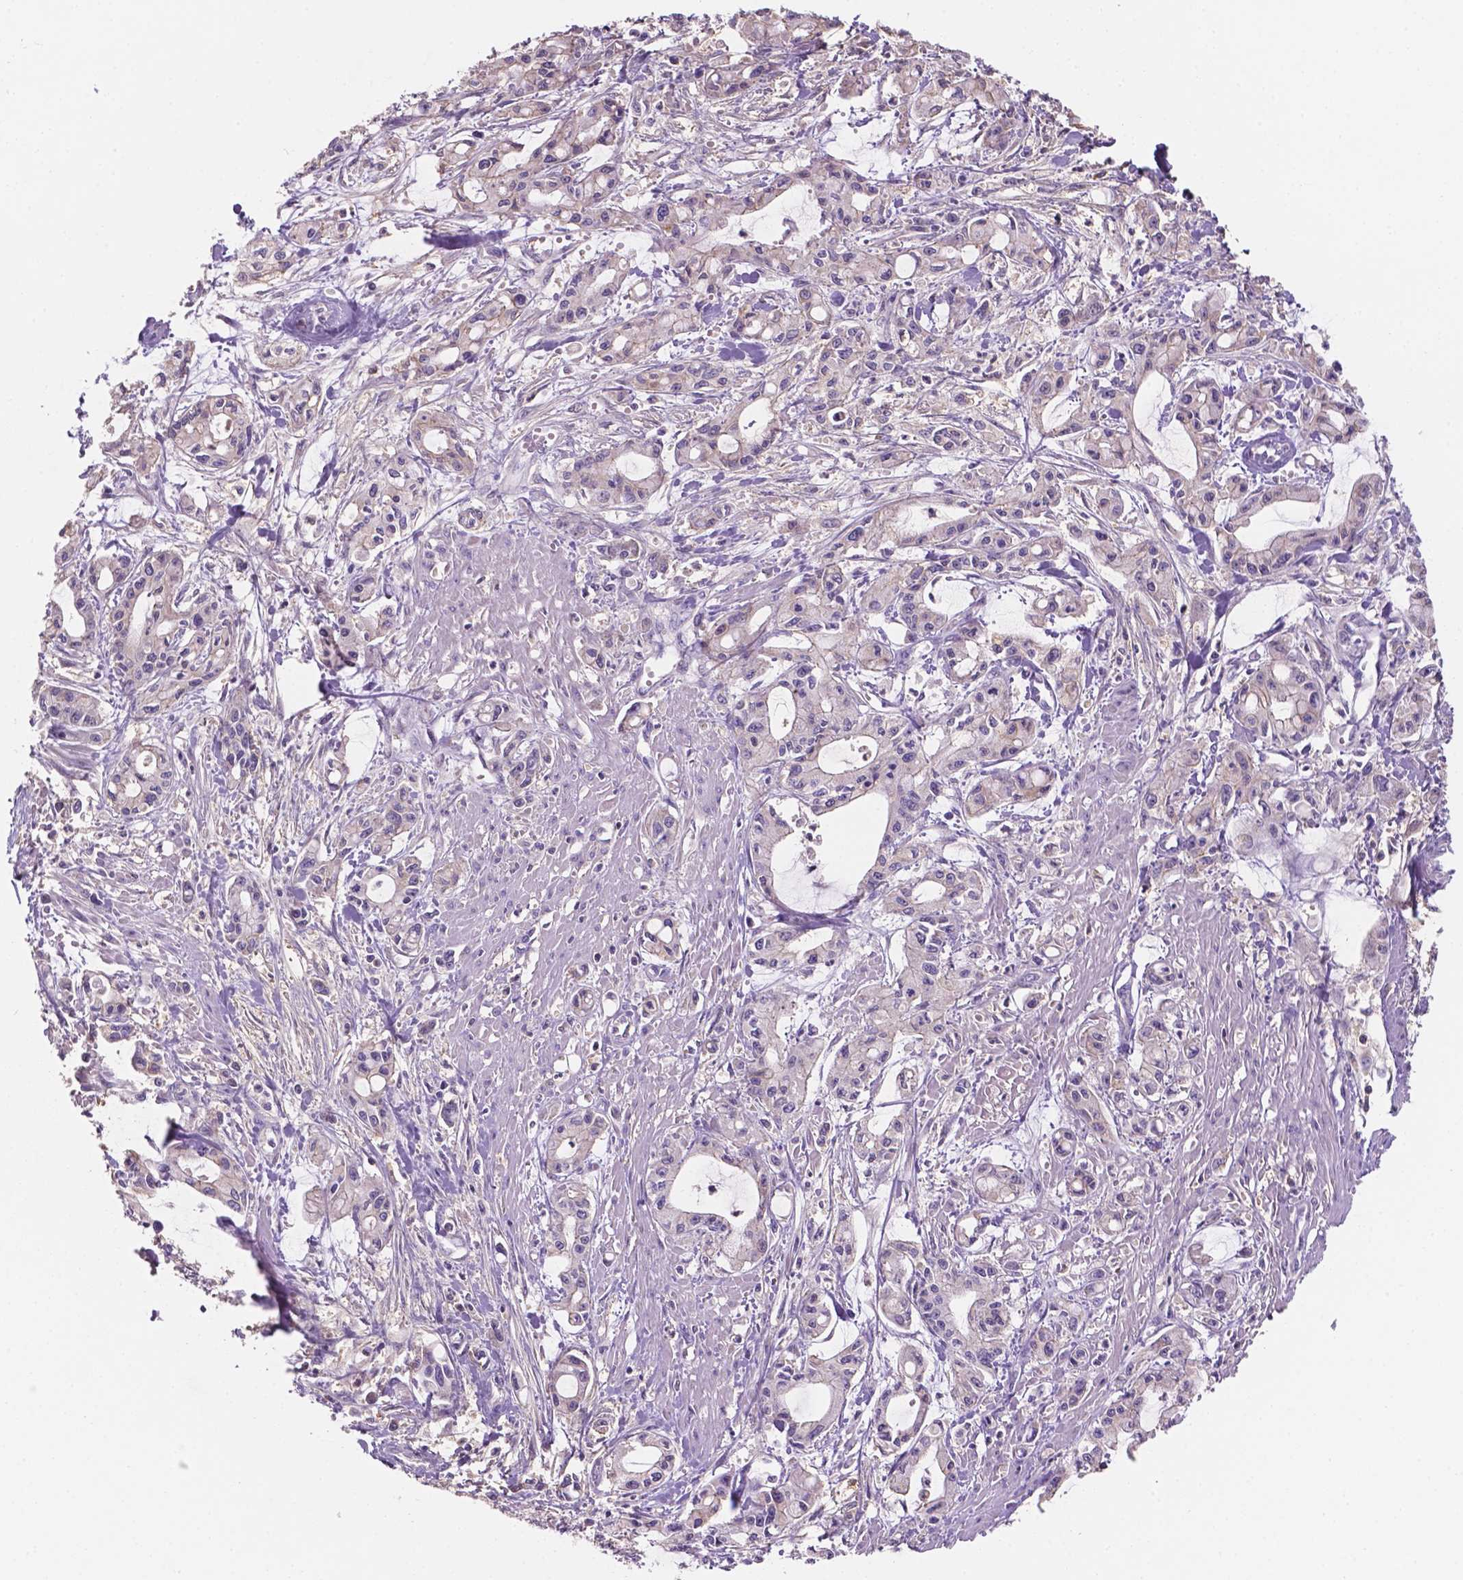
{"staining": {"intensity": "negative", "quantity": "none", "location": "none"}, "tissue": "pancreatic cancer", "cell_type": "Tumor cells", "image_type": "cancer", "snomed": [{"axis": "morphology", "description": "Adenocarcinoma, NOS"}, {"axis": "topography", "description": "Pancreas"}], "caption": "A high-resolution micrograph shows immunohistochemistry staining of pancreatic cancer, which shows no significant positivity in tumor cells.", "gene": "MKRN2OS", "patient": {"sex": "male", "age": 48}}